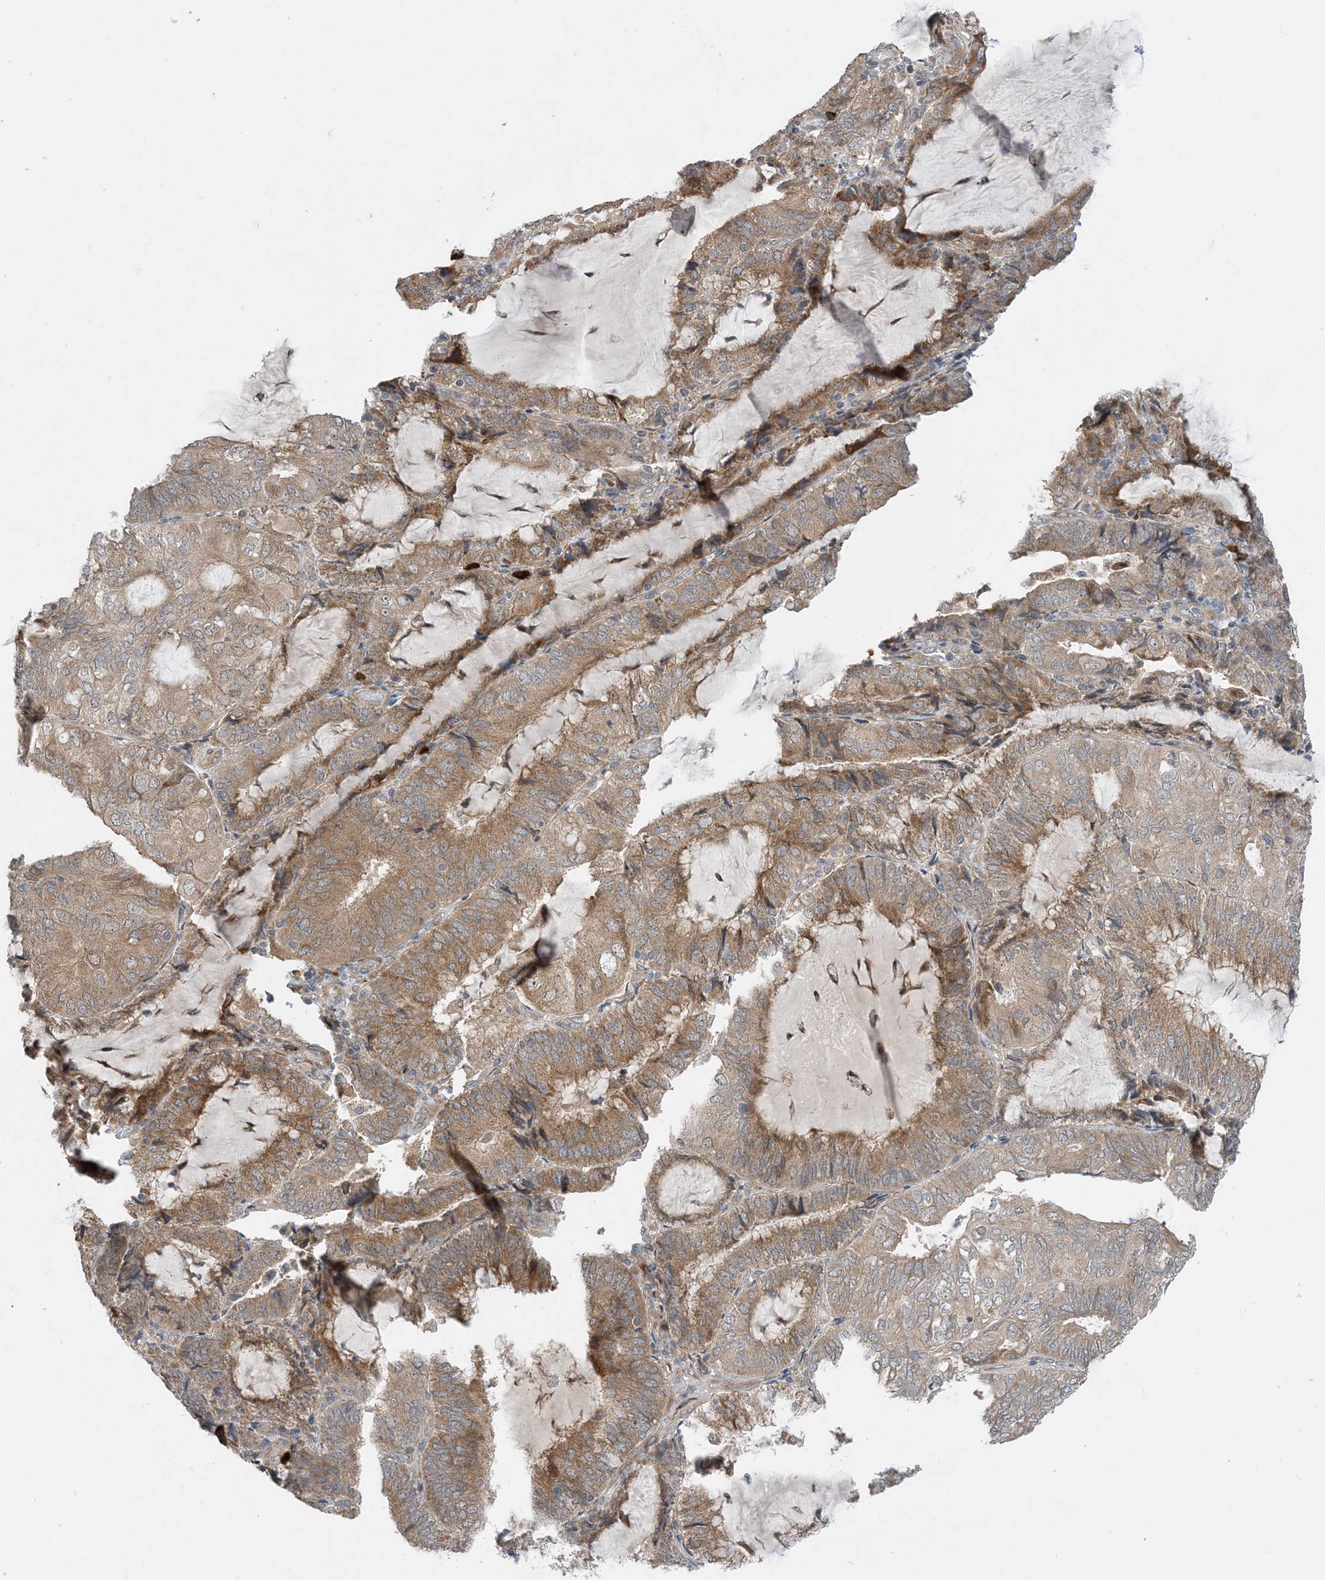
{"staining": {"intensity": "moderate", "quantity": ">75%", "location": "cytoplasmic/membranous"}, "tissue": "endometrial cancer", "cell_type": "Tumor cells", "image_type": "cancer", "snomed": [{"axis": "morphology", "description": "Adenocarcinoma, NOS"}, {"axis": "topography", "description": "Endometrium"}], "caption": "DAB (3,3'-diaminobenzidine) immunohistochemical staining of adenocarcinoma (endometrial) displays moderate cytoplasmic/membranous protein positivity in about >75% of tumor cells.", "gene": "PHOSPHO2", "patient": {"sex": "female", "age": 81}}